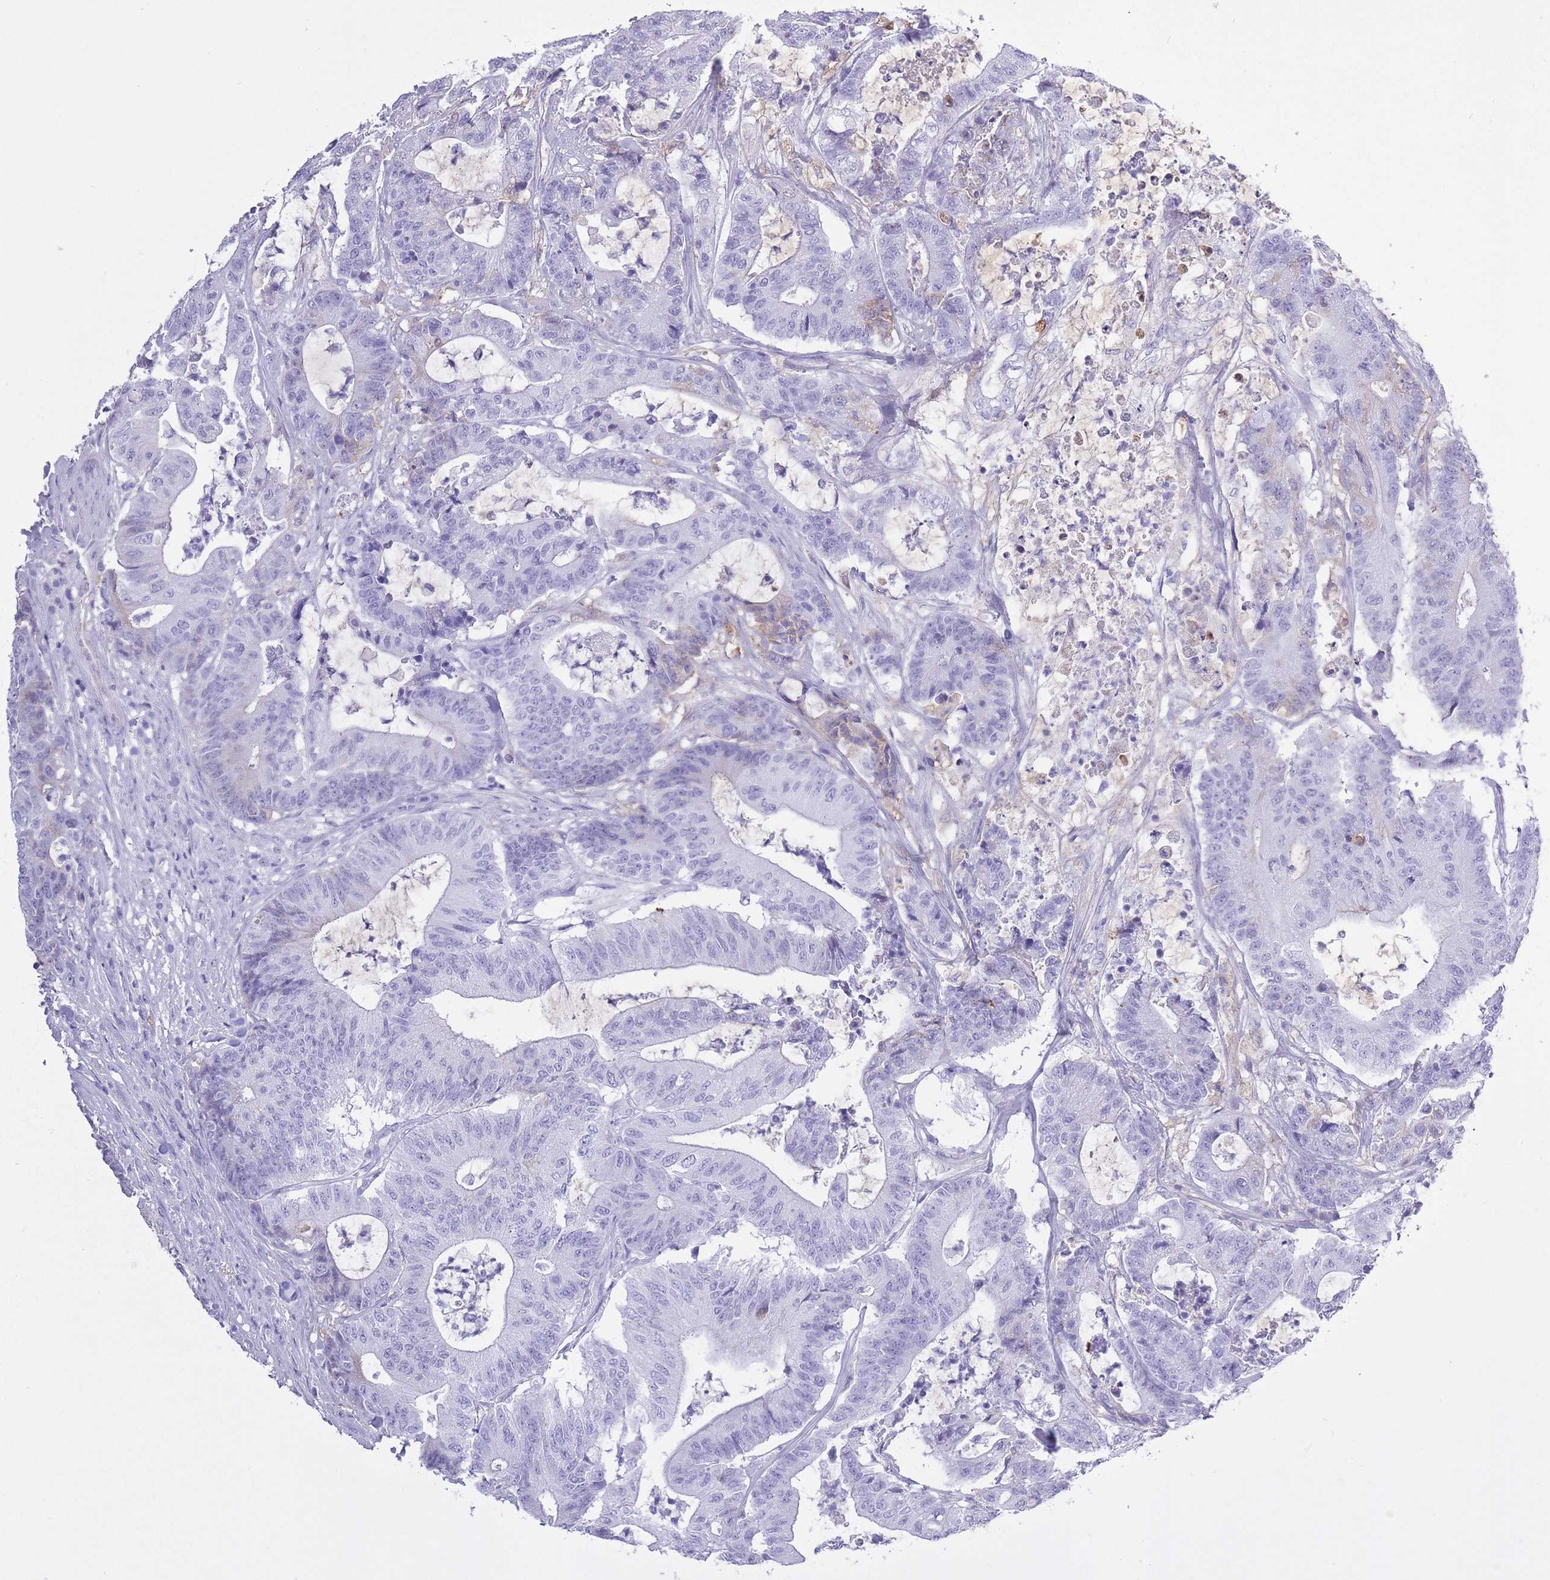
{"staining": {"intensity": "negative", "quantity": "none", "location": "none"}, "tissue": "colorectal cancer", "cell_type": "Tumor cells", "image_type": "cancer", "snomed": [{"axis": "morphology", "description": "Adenocarcinoma, NOS"}, {"axis": "topography", "description": "Colon"}], "caption": "This image is of colorectal adenocarcinoma stained with immunohistochemistry to label a protein in brown with the nuclei are counter-stained blue. There is no positivity in tumor cells.", "gene": "AP3S2", "patient": {"sex": "female", "age": 84}}